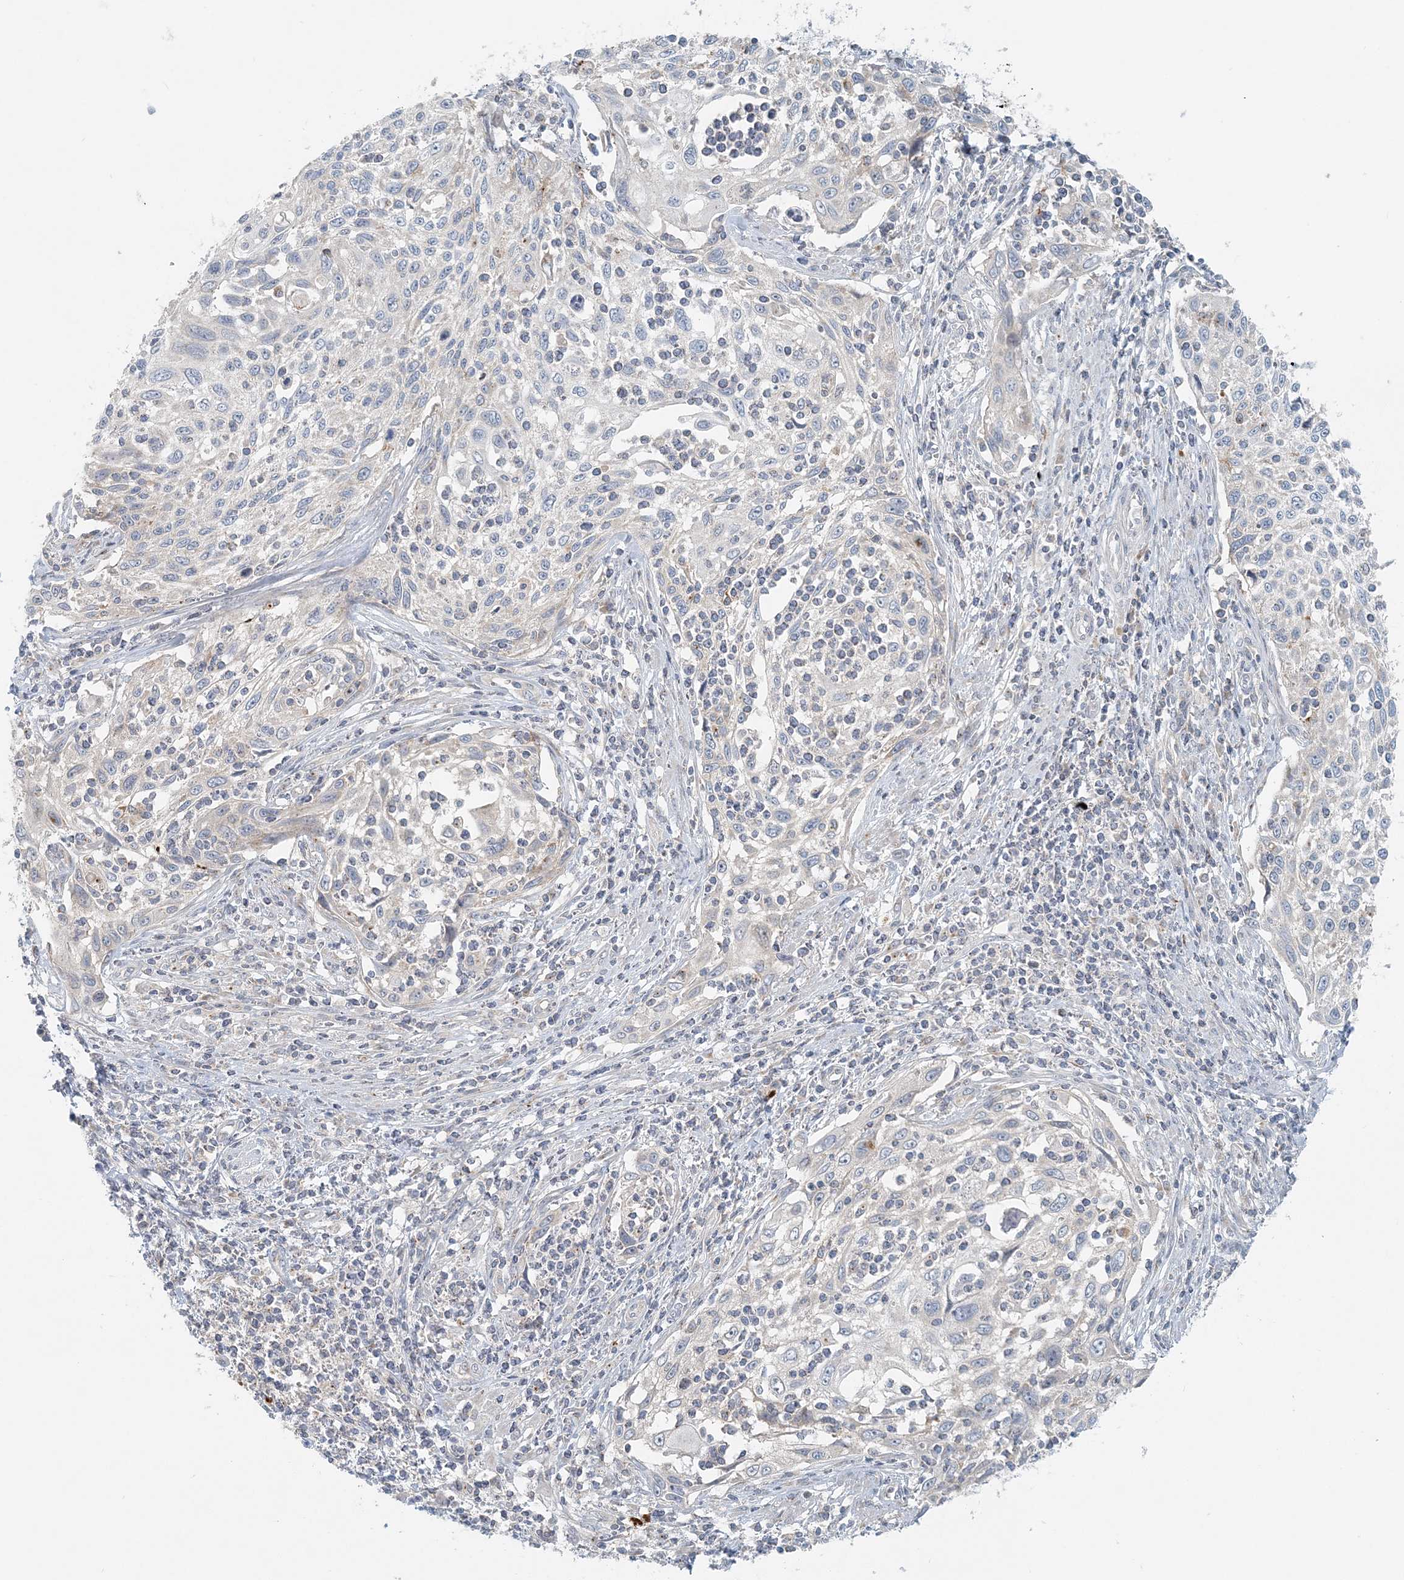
{"staining": {"intensity": "negative", "quantity": "none", "location": "none"}, "tissue": "cervical cancer", "cell_type": "Tumor cells", "image_type": "cancer", "snomed": [{"axis": "morphology", "description": "Squamous cell carcinoma, NOS"}, {"axis": "topography", "description": "Cervix"}], "caption": "DAB immunohistochemical staining of cervical cancer (squamous cell carcinoma) exhibits no significant staining in tumor cells.", "gene": "NAA11", "patient": {"sex": "female", "age": 70}}